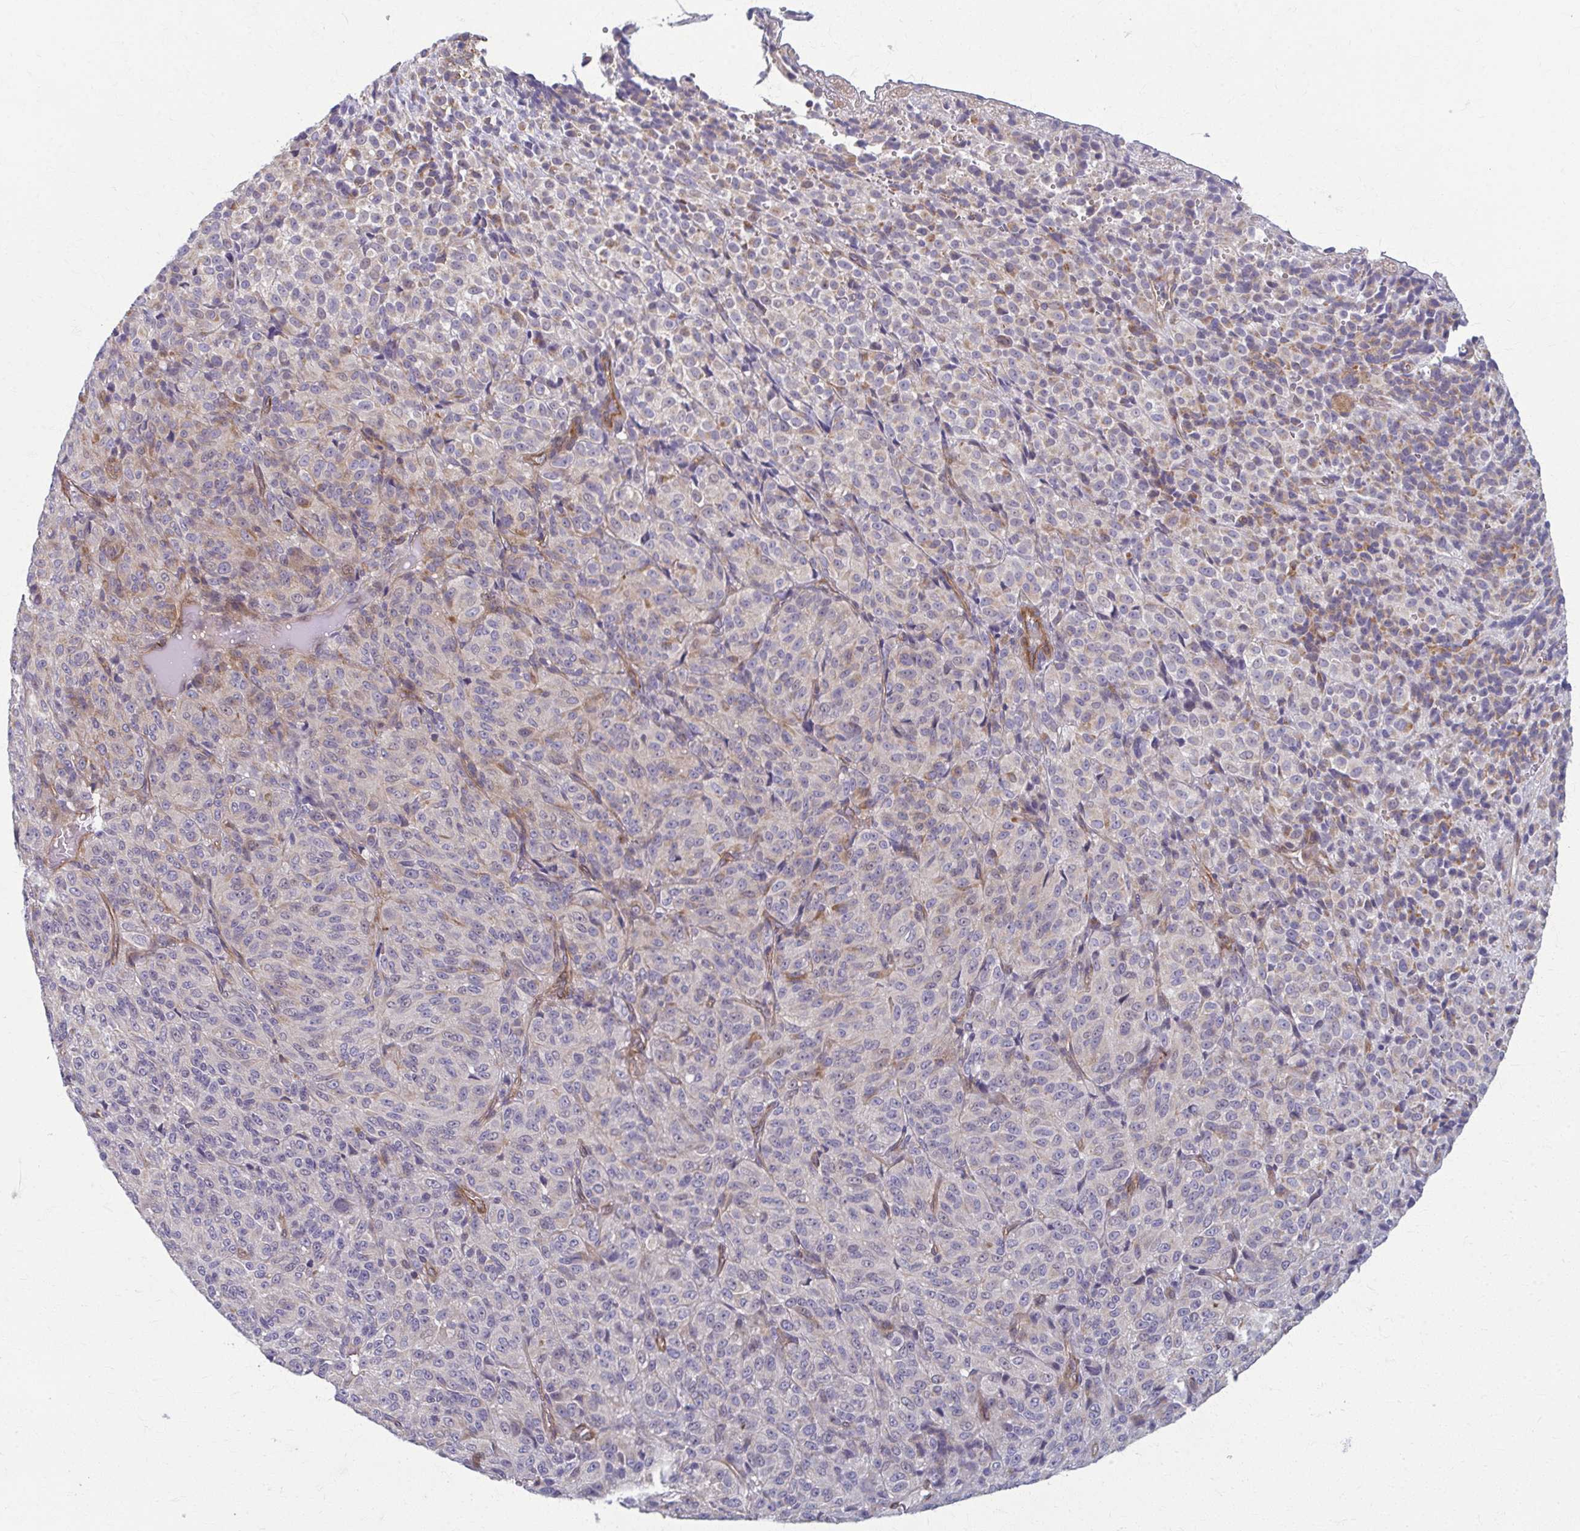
{"staining": {"intensity": "negative", "quantity": "none", "location": "none"}, "tissue": "melanoma", "cell_type": "Tumor cells", "image_type": "cancer", "snomed": [{"axis": "morphology", "description": "Malignant melanoma, Metastatic site"}, {"axis": "topography", "description": "Brain"}], "caption": "The micrograph shows no staining of tumor cells in malignant melanoma (metastatic site).", "gene": "EID2B", "patient": {"sex": "female", "age": 56}}